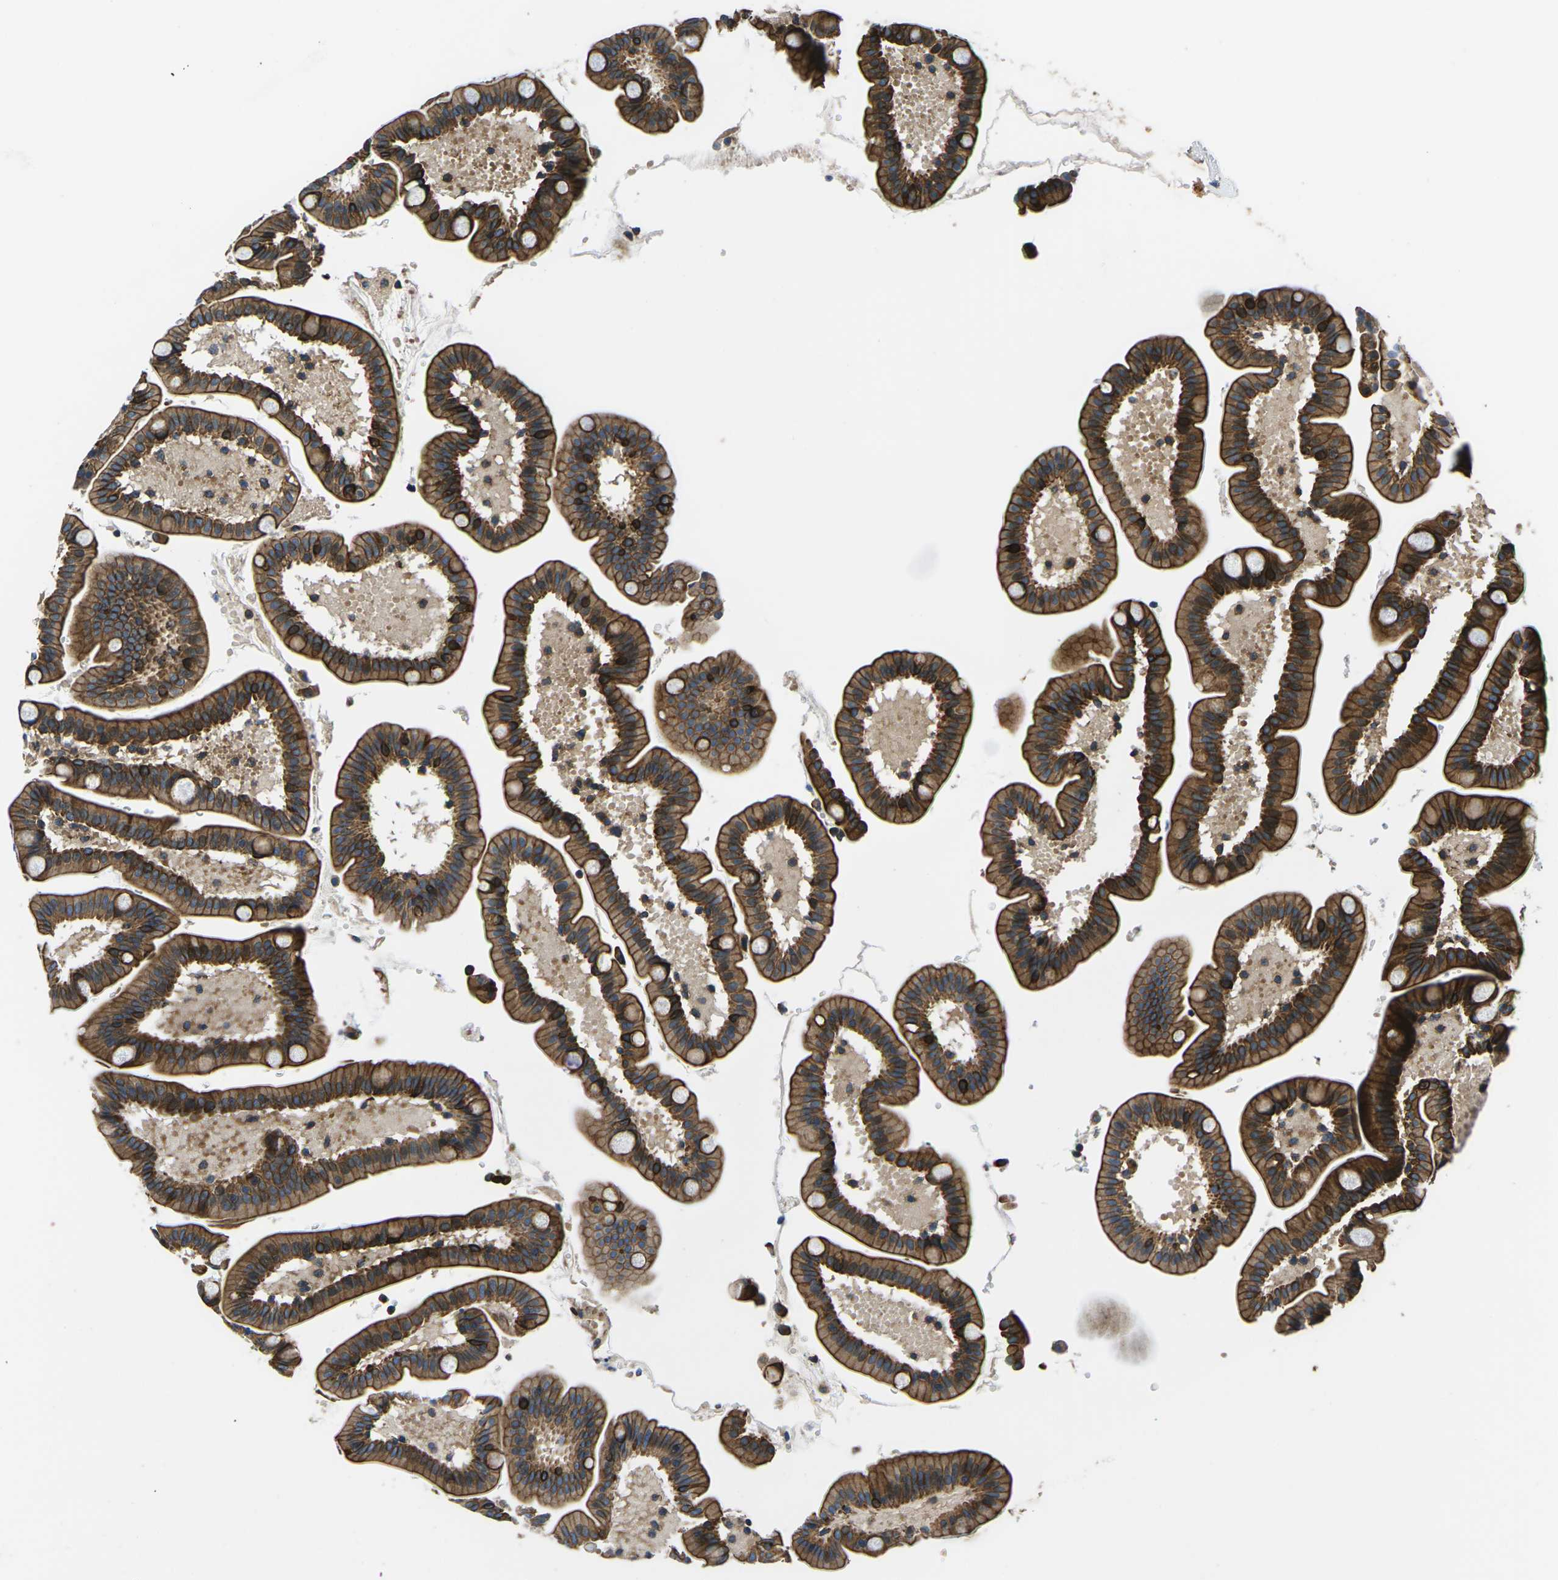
{"staining": {"intensity": "strong", "quantity": ">75%", "location": "cytoplasmic/membranous"}, "tissue": "duodenum", "cell_type": "Glandular cells", "image_type": "normal", "snomed": [{"axis": "morphology", "description": "Normal tissue, NOS"}, {"axis": "topography", "description": "Duodenum"}], "caption": "Immunohistochemistry (IHC) micrograph of normal duodenum stained for a protein (brown), which displays high levels of strong cytoplasmic/membranous expression in about >75% of glandular cells.", "gene": "KCNJ15", "patient": {"sex": "male", "age": 54}}